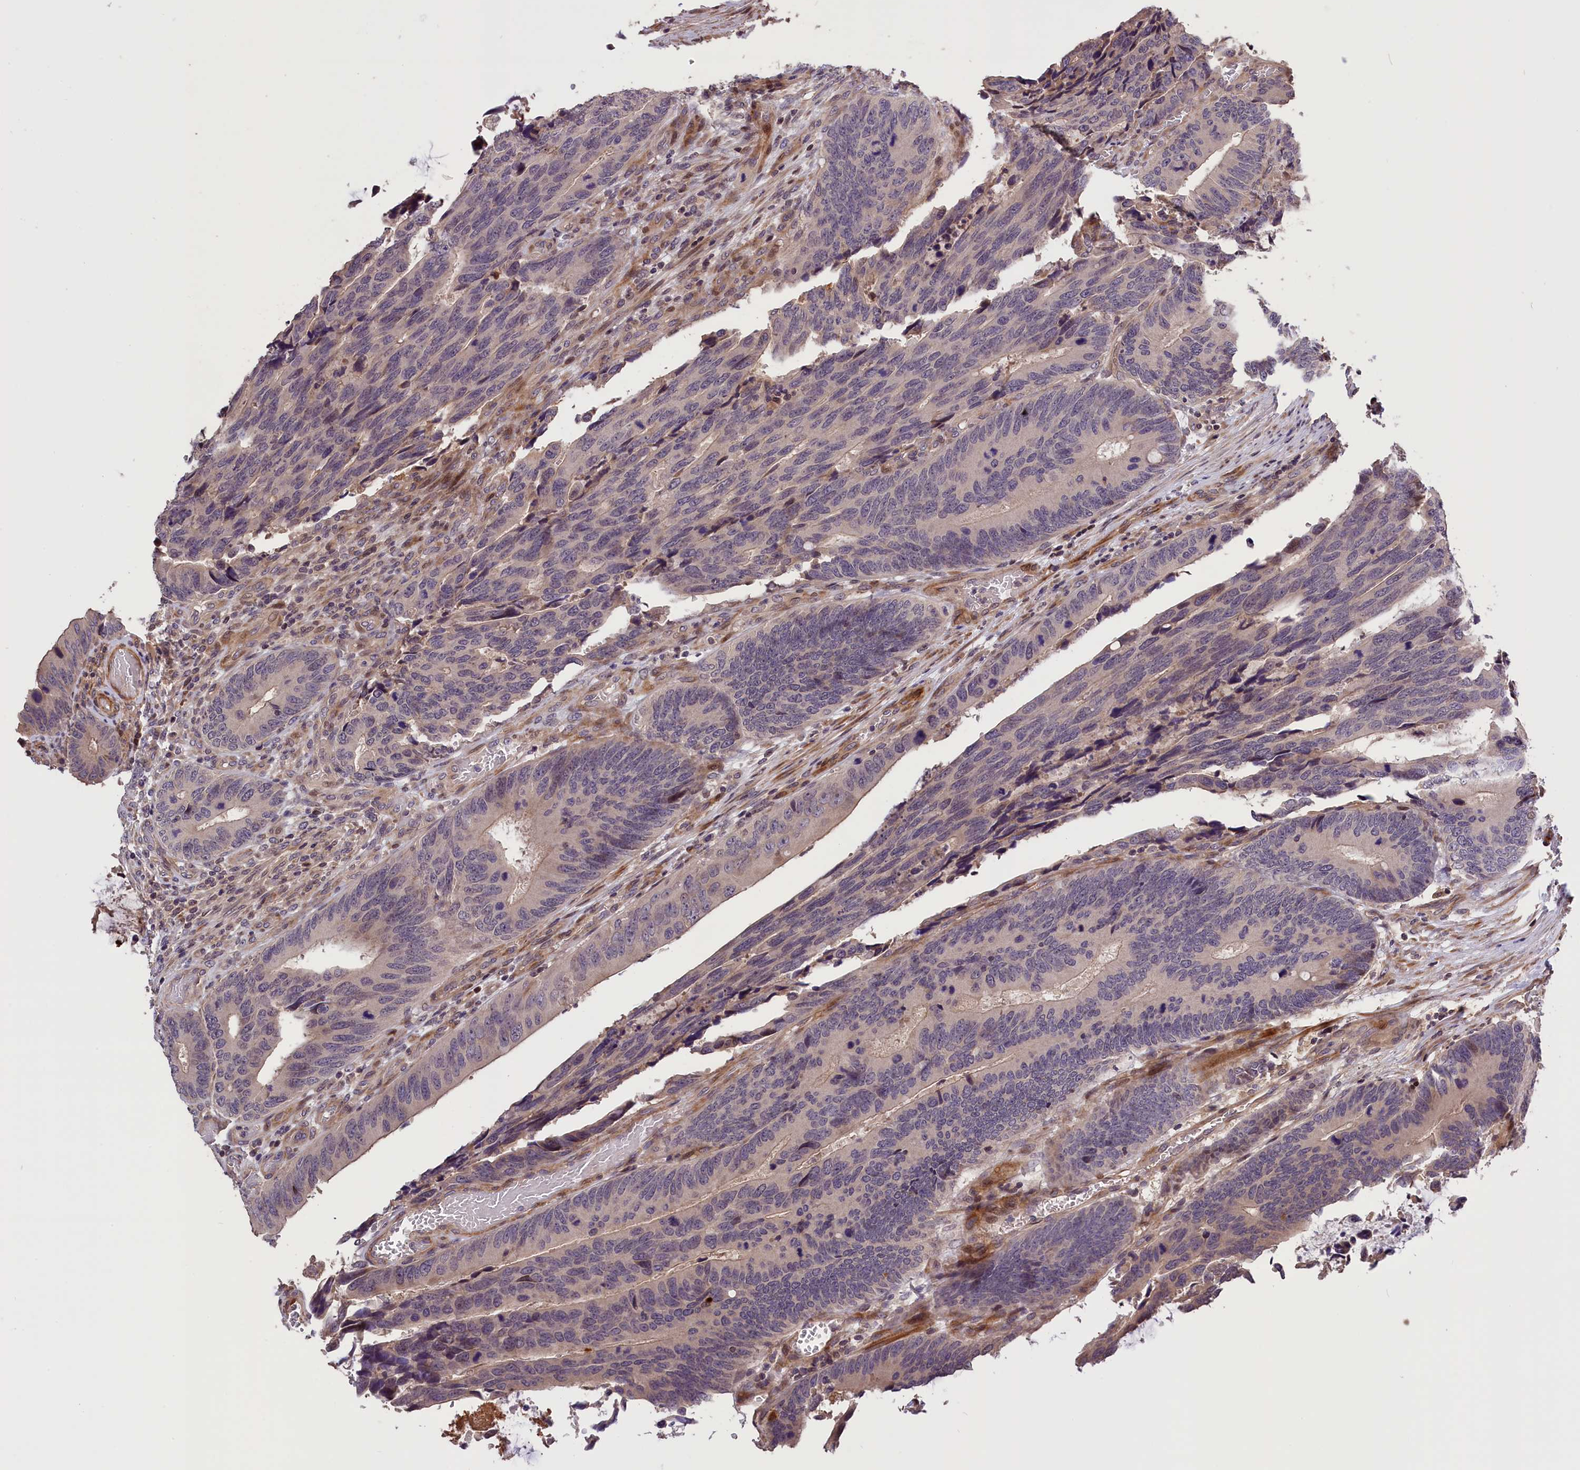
{"staining": {"intensity": "negative", "quantity": "none", "location": "none"}, "tissue": "colorectal cancer", "cell_type": "Tumor cells", "image_type": "cancer", "snomed": [{"axis": "morphology", "description": "Adenocarcinoma, NOS"}, {"axis": "topography", "description": "Colon"}], "caption": "Colorectal adenocarcinoma was stained to show a protein in brown. There is no significant staining in tumor cells.", "gene": "DNAJB9", "patient": {"sex": "male", "age": 87}}